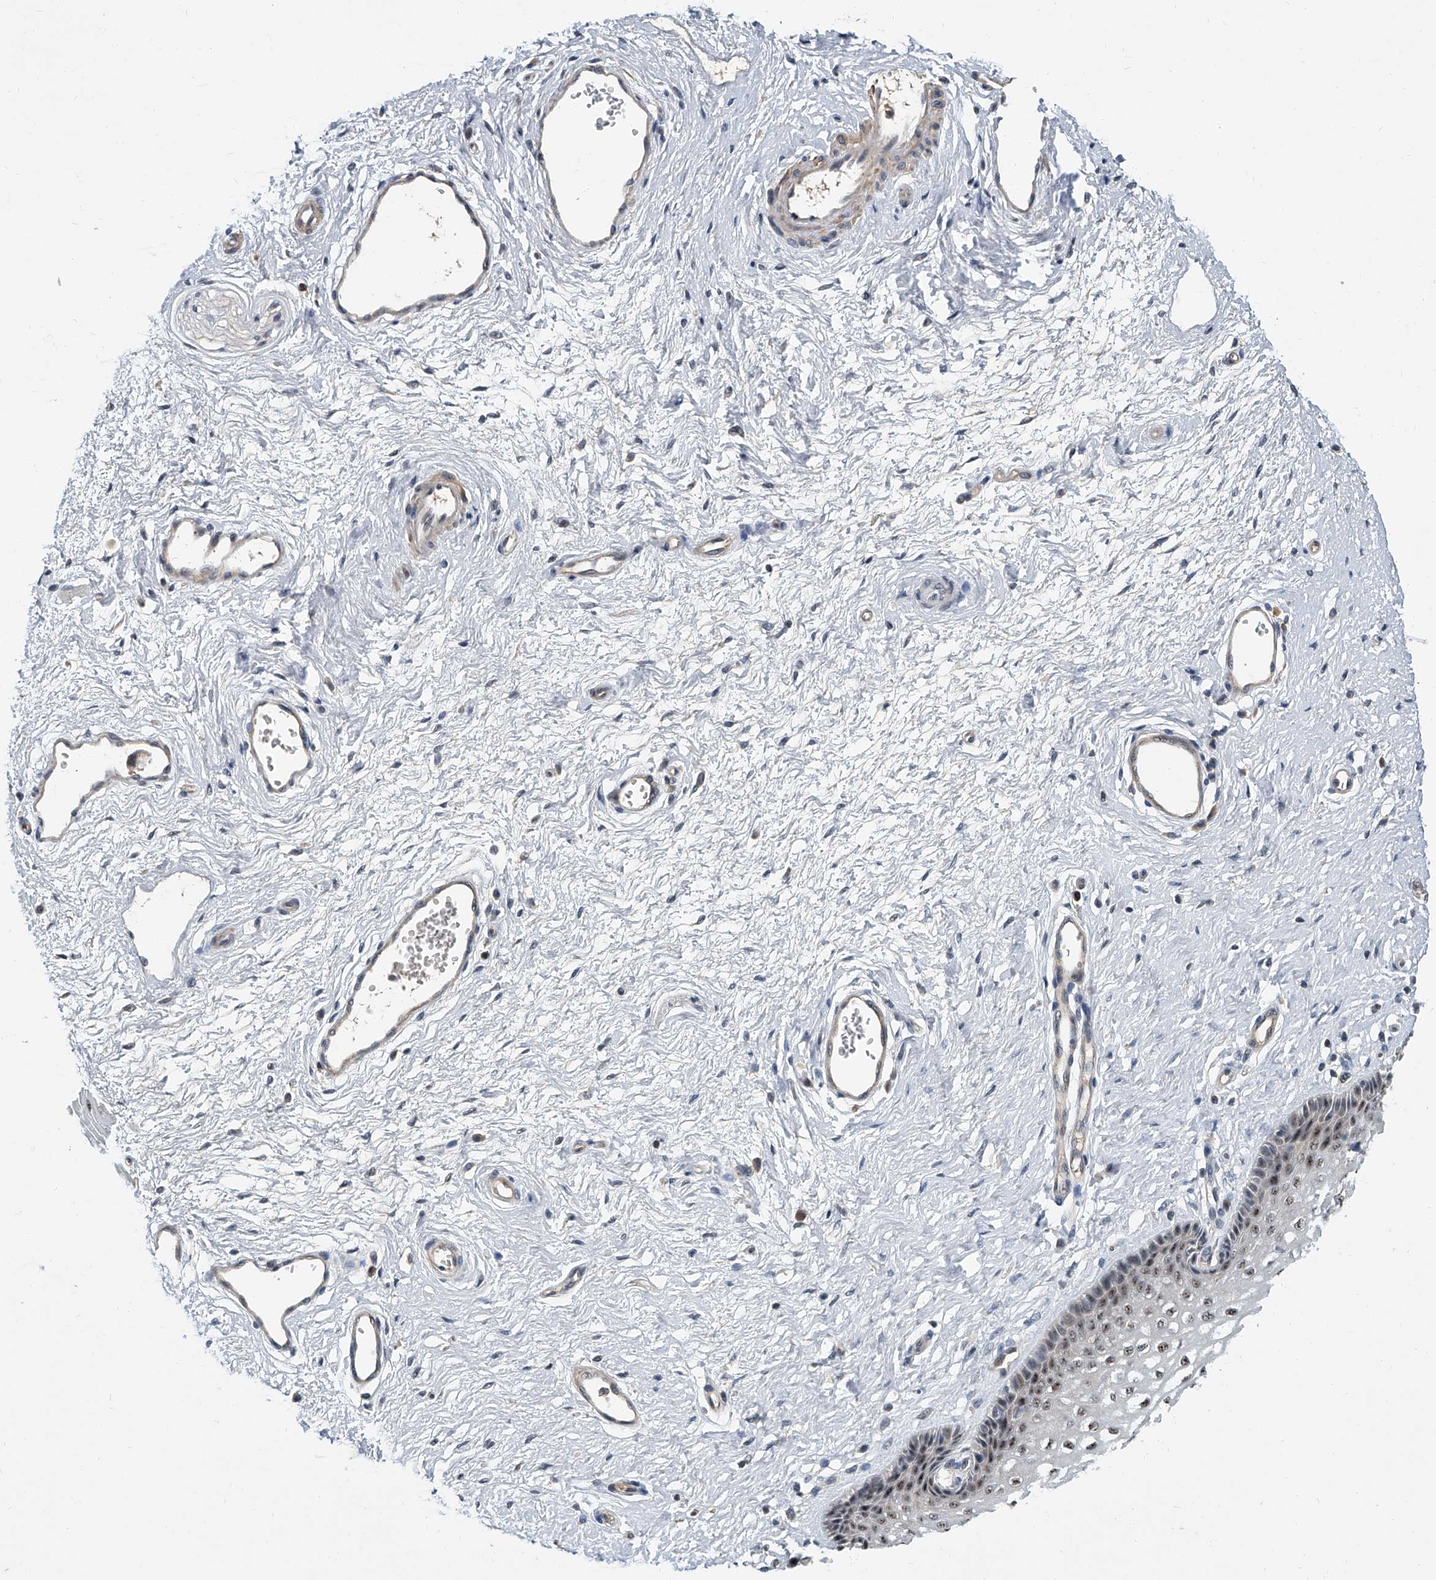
{"staining": {"intensity": "moderate", "quantity": "<25%", "location": "nuclear"}, "tissue": "vagina", "cell_type": "Squamous epithelial cells", "image_type": "normal", "snomed": [{"axis": "morphology", "description": "Normal tissue, NOS"}, {"axis": "topography", "description": "Vagina"}], "caption": "An IHC image of normal tissue is shown. Protein staining in brown labels moderate nuclear positivity in vagina within squamous epithelial cells. (Stains: DAB (3,3'-diaminobenzidine) in brown, nuclei in blue, Microscopy: brightfield microscopy at high magnification).", "gene": "CD200", "patient": {"sex": "female", "age": 46}}